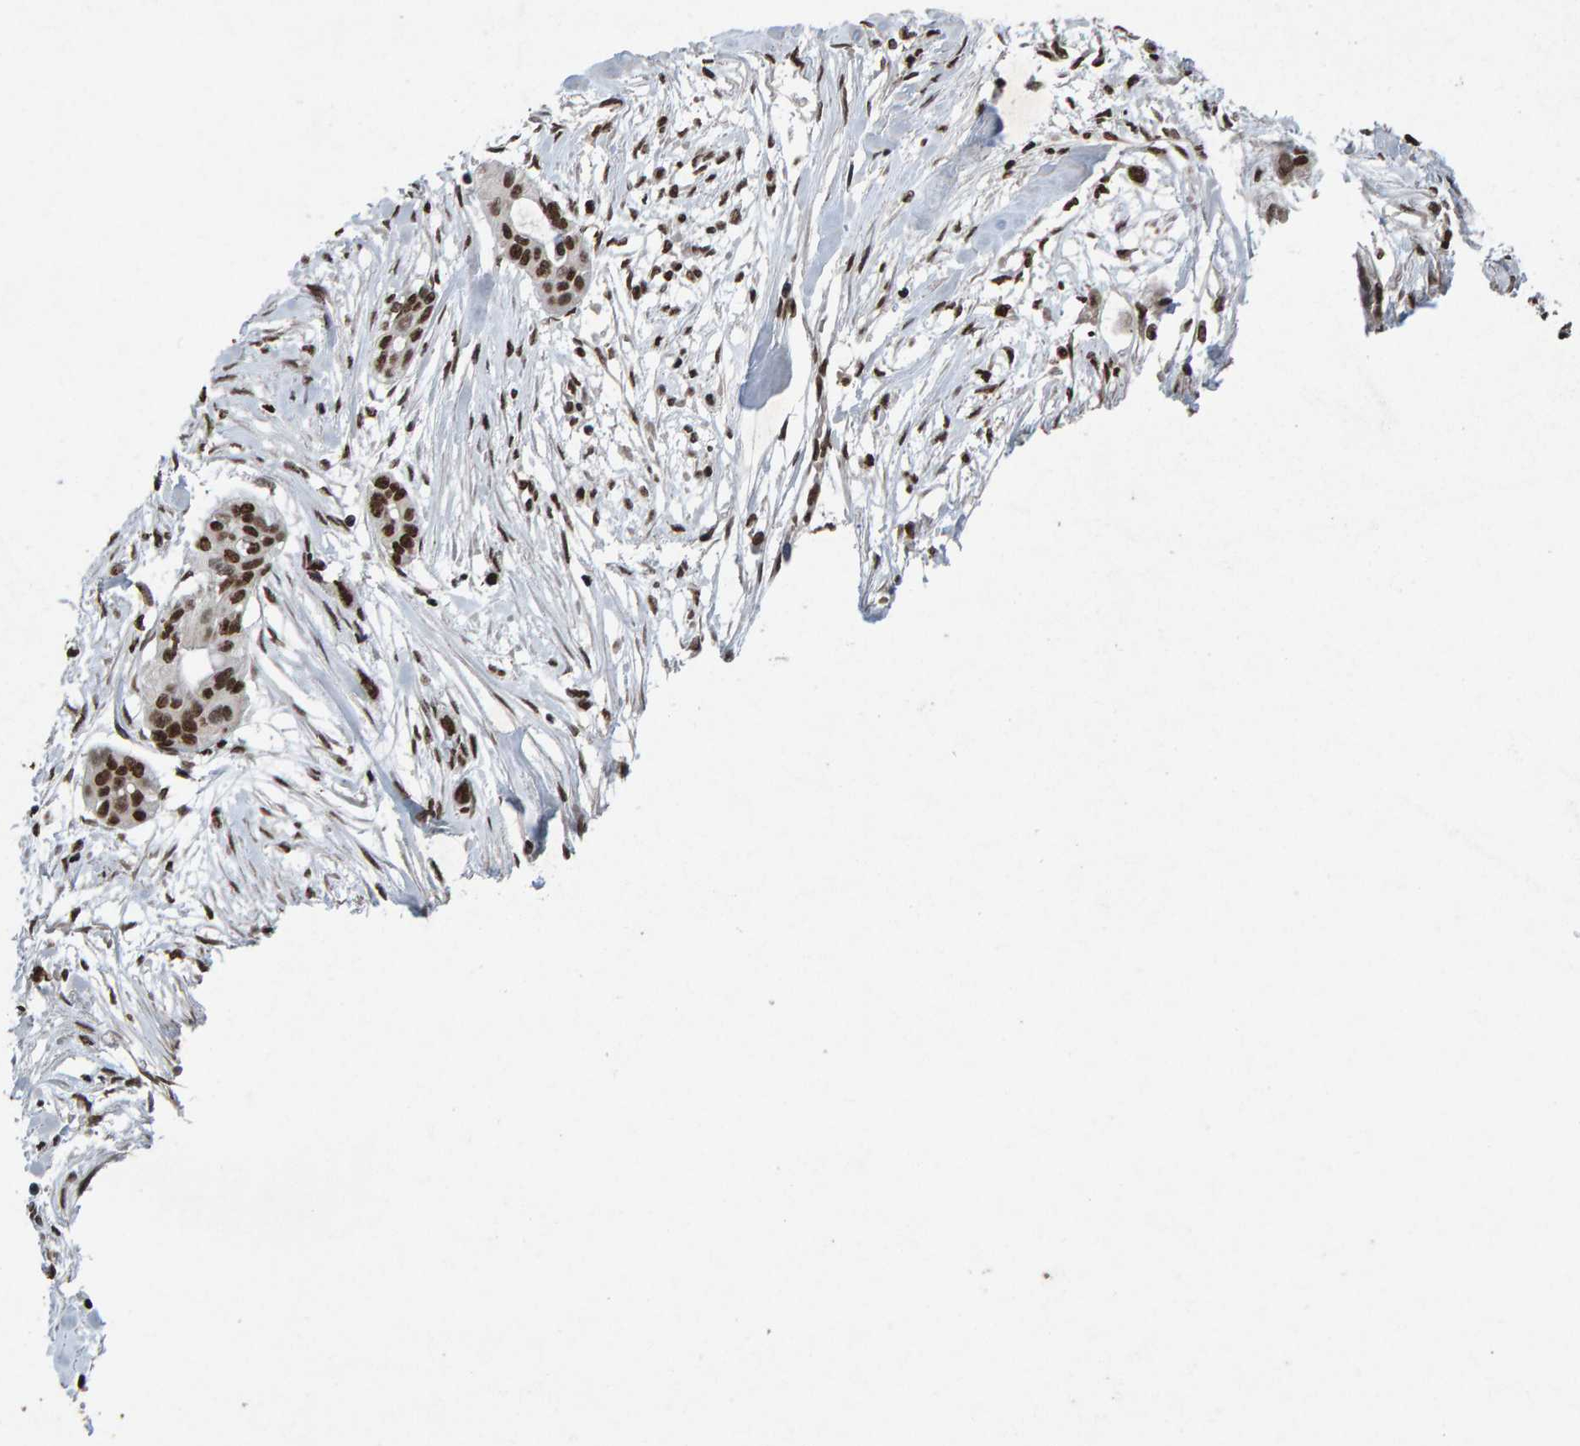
{"staining": {"intensity": "moderate", "quantity": ">75%", "location": "nuclear"}, "tissue": "pancreatic cancer", "cell_type": "Tumor cells", "image_type": "cancer", "snomed": [{"axis": "morphology", "description": "Adenocarcinoma, NOS"}, {"axis": "topography", "description": "Pancreas"}], "caption": "Pancreatic cancer (adenocarcinoma) was stained to show a protein in brown. There is medium levels of moderate nuclear expression in approximately >75% of tumor cells.", "gene": "H2AZ1", "patient": {"sex": "female", "age": 60}}